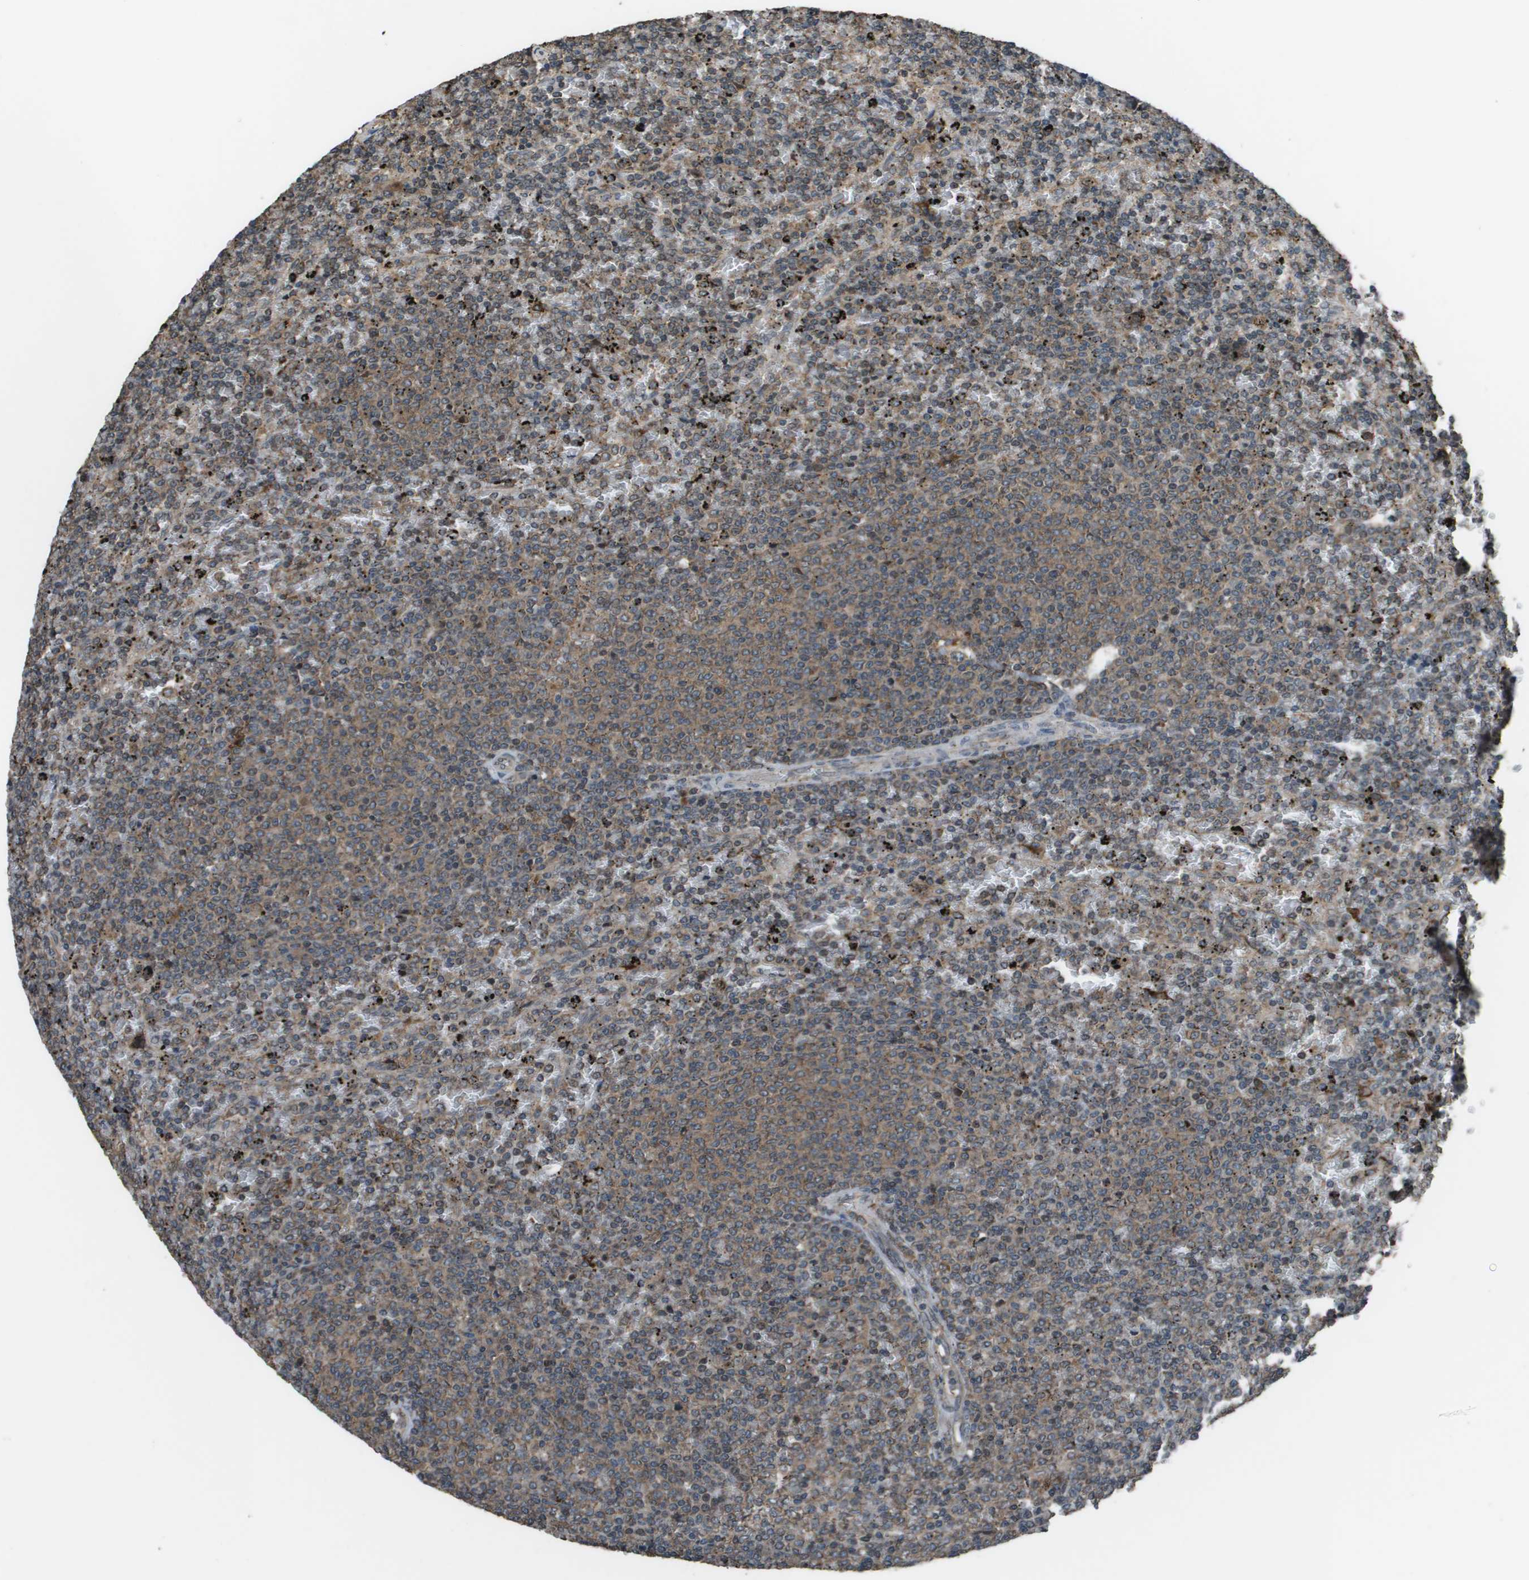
{"staining": {"intensity": "weak", "quantity": "25%-75%", "location": "cytoplasmic/membranous"}, "tissue": "lymphoma", "cell_type": "Tumor cells", "image_type": "cancer", "snomed": [{"axis": "morphology", "description": "Malignant lymphoma, non-Hodgkin's type, Low grade"}, {"axis": "topography", "description": "Spleen"}], "caption": "Tumor cells reveal low levels of weak cytoplasmic/membranous expression in about 25%-75% of cells in lymphoma.", "gene": "GOSR2", "patient": {"sex": "female", "age": 77}}